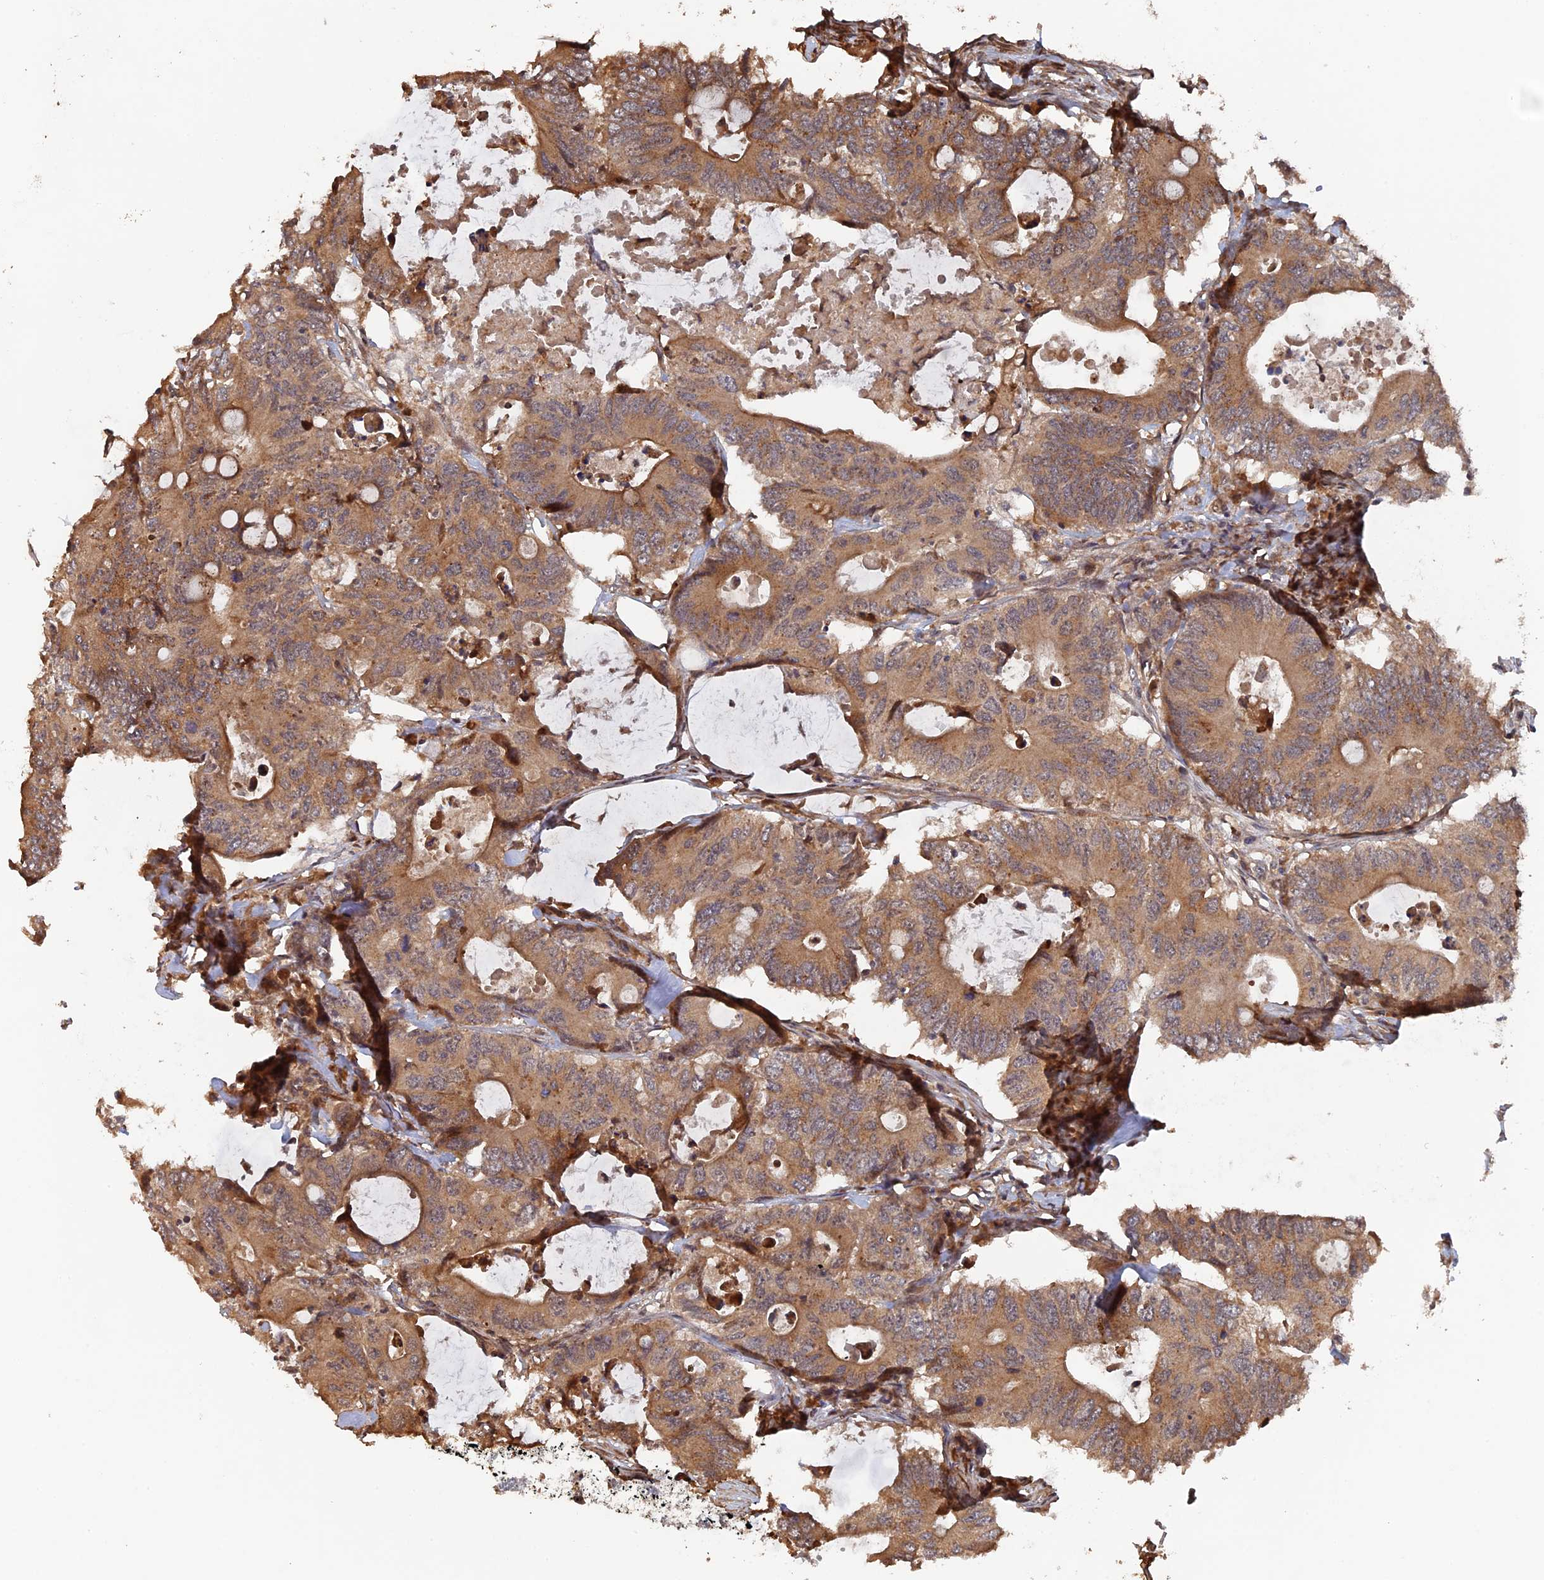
{"staining": {"intensity": "moderate", "quantity": ">75%", "location": "cytoplasmic/membranous"}, "tissue": "colorectal cancer", "cell_type": "Tumor cells", "image_type": "cancer", "snomed": [{"axis": "morphology", "description": "Adenocarcinoma, NOS"}, {"axis": "topography", "description": "Colon"}], "caption": "Moderate cytoplasmic/membranous protein staining is seen in approximately >75% of tumor cells in colorectal cancer. (DAB IHC, brown staining for protein, blue staining for nuclei).", "gene": "VPS37C", "patient": {"sex": "male", "age": 71}}